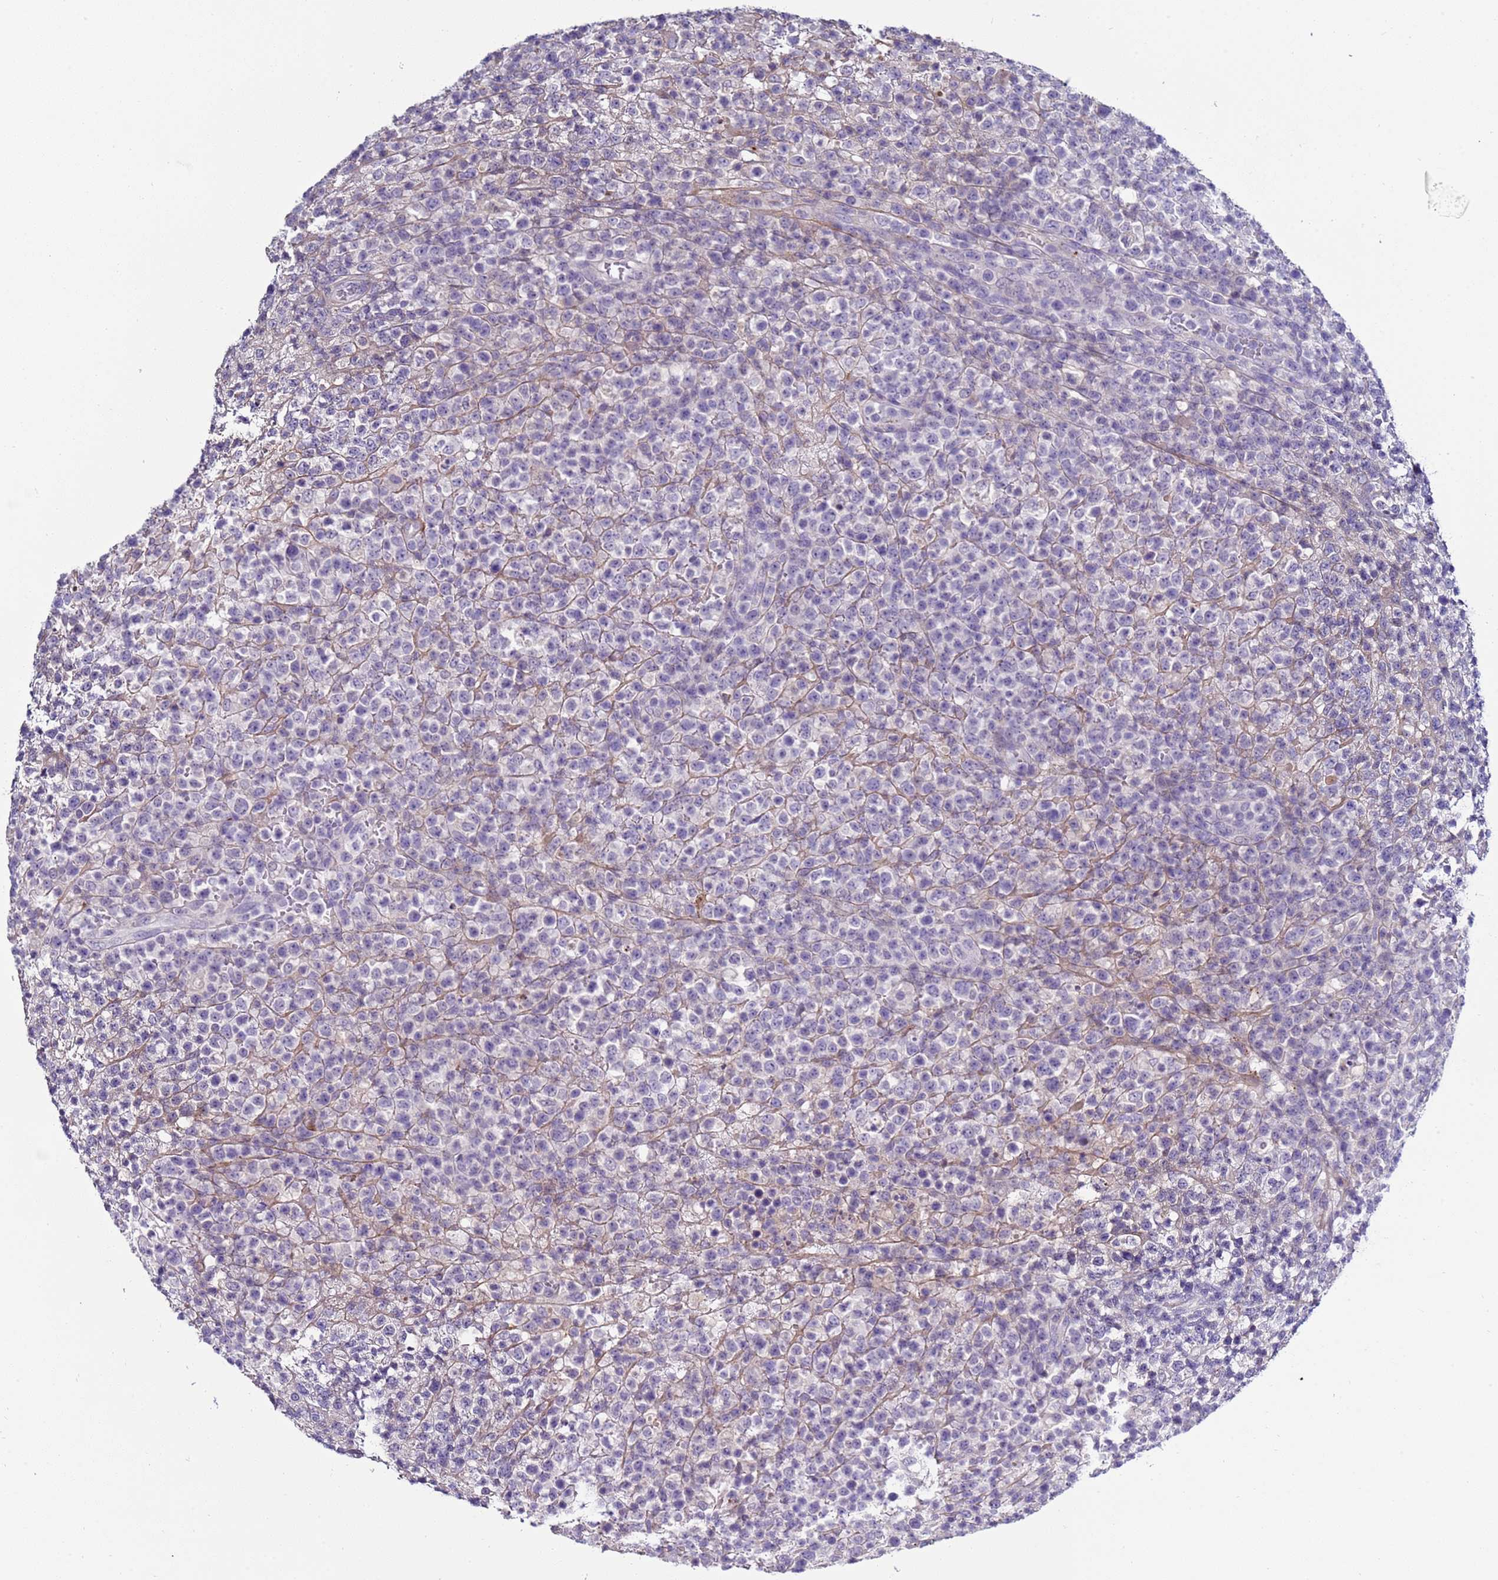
{"staining": {"intensity": "negative", "quantity": "none", "location": "none"}, "tissue": "lymphoma", "cell_type": "Tumor cells", "image_type": "cancer", "snomed": [{"axis": "morphology", "description": "Malignant lymphoma, non-Hodgkin's type, High grade"}, {"axis": "topography", "description": "Colon"}], "caption": "A high-resolution image shows immunohistochemistry staining of malignant lymphoma, non-Hodgkin's type (high-grade), which exhibits no significant staining in tumor cells. The staining was performed using DAB to visualize the protein expression in brown, while the nuclei were stained in blue with hematoxylin (Magnification: 20x).", "gene": "TRIM51", "patient": {"sex": "female", "age": 53}}